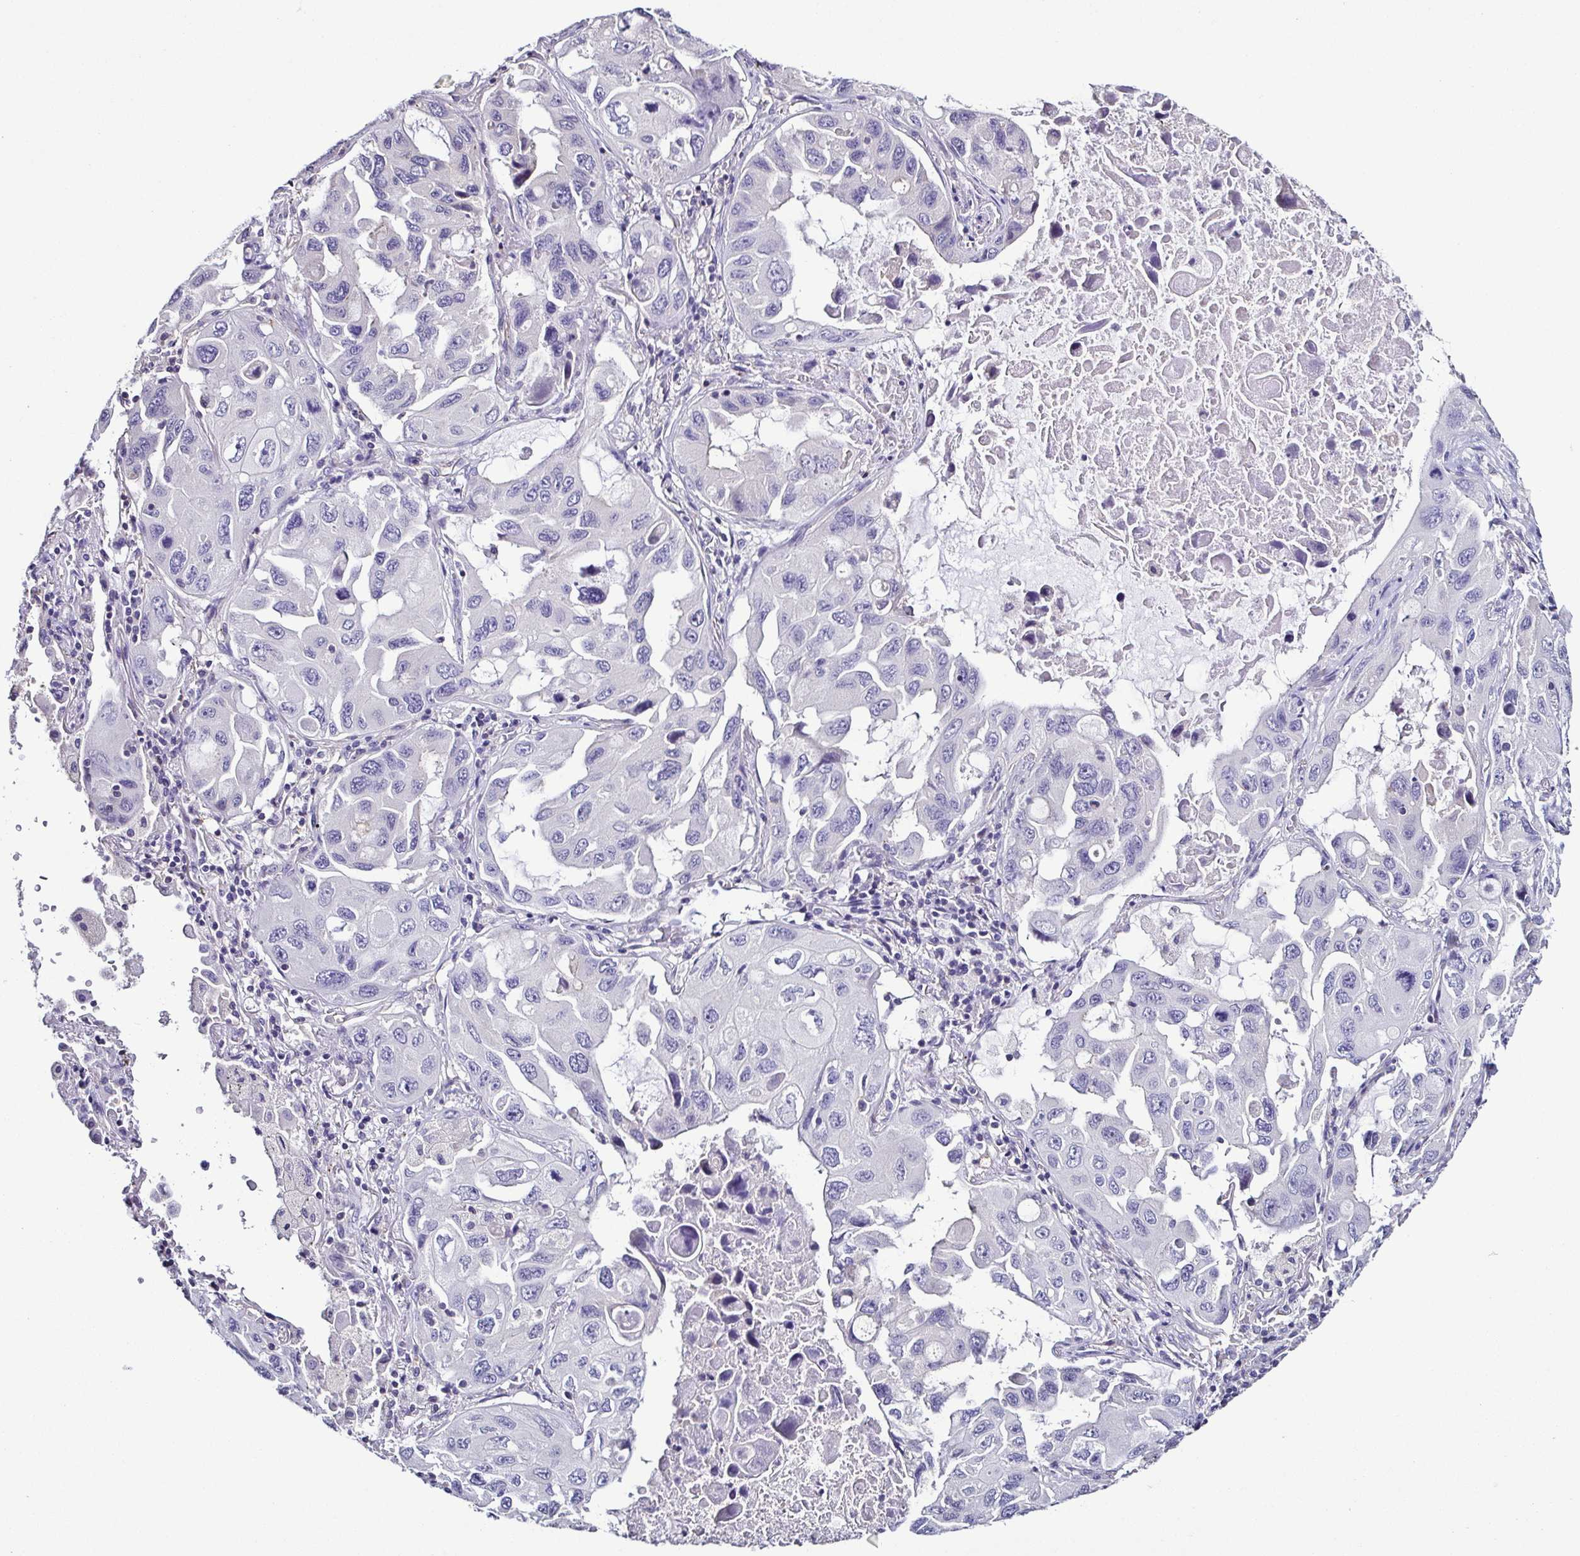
{"staining": {"intensity": "negative", "quantity": "none", "location": "none"}, "tissue": "lung cancer", "cell_type": "Tumor cells", "image_type": "cancer", "snomed": [{"axis": "morphology", "description": "Squamous cell carcinoma, NOS"}, {"axis": "topography", "description": "Lung"}], "caption": "Lung squamous cell carcinoma stained for a protein using immunohistochemistry reveals no staining tumor cells.", "gene": "TNNT2", "patient": {"sex": "female", "age": 73}}